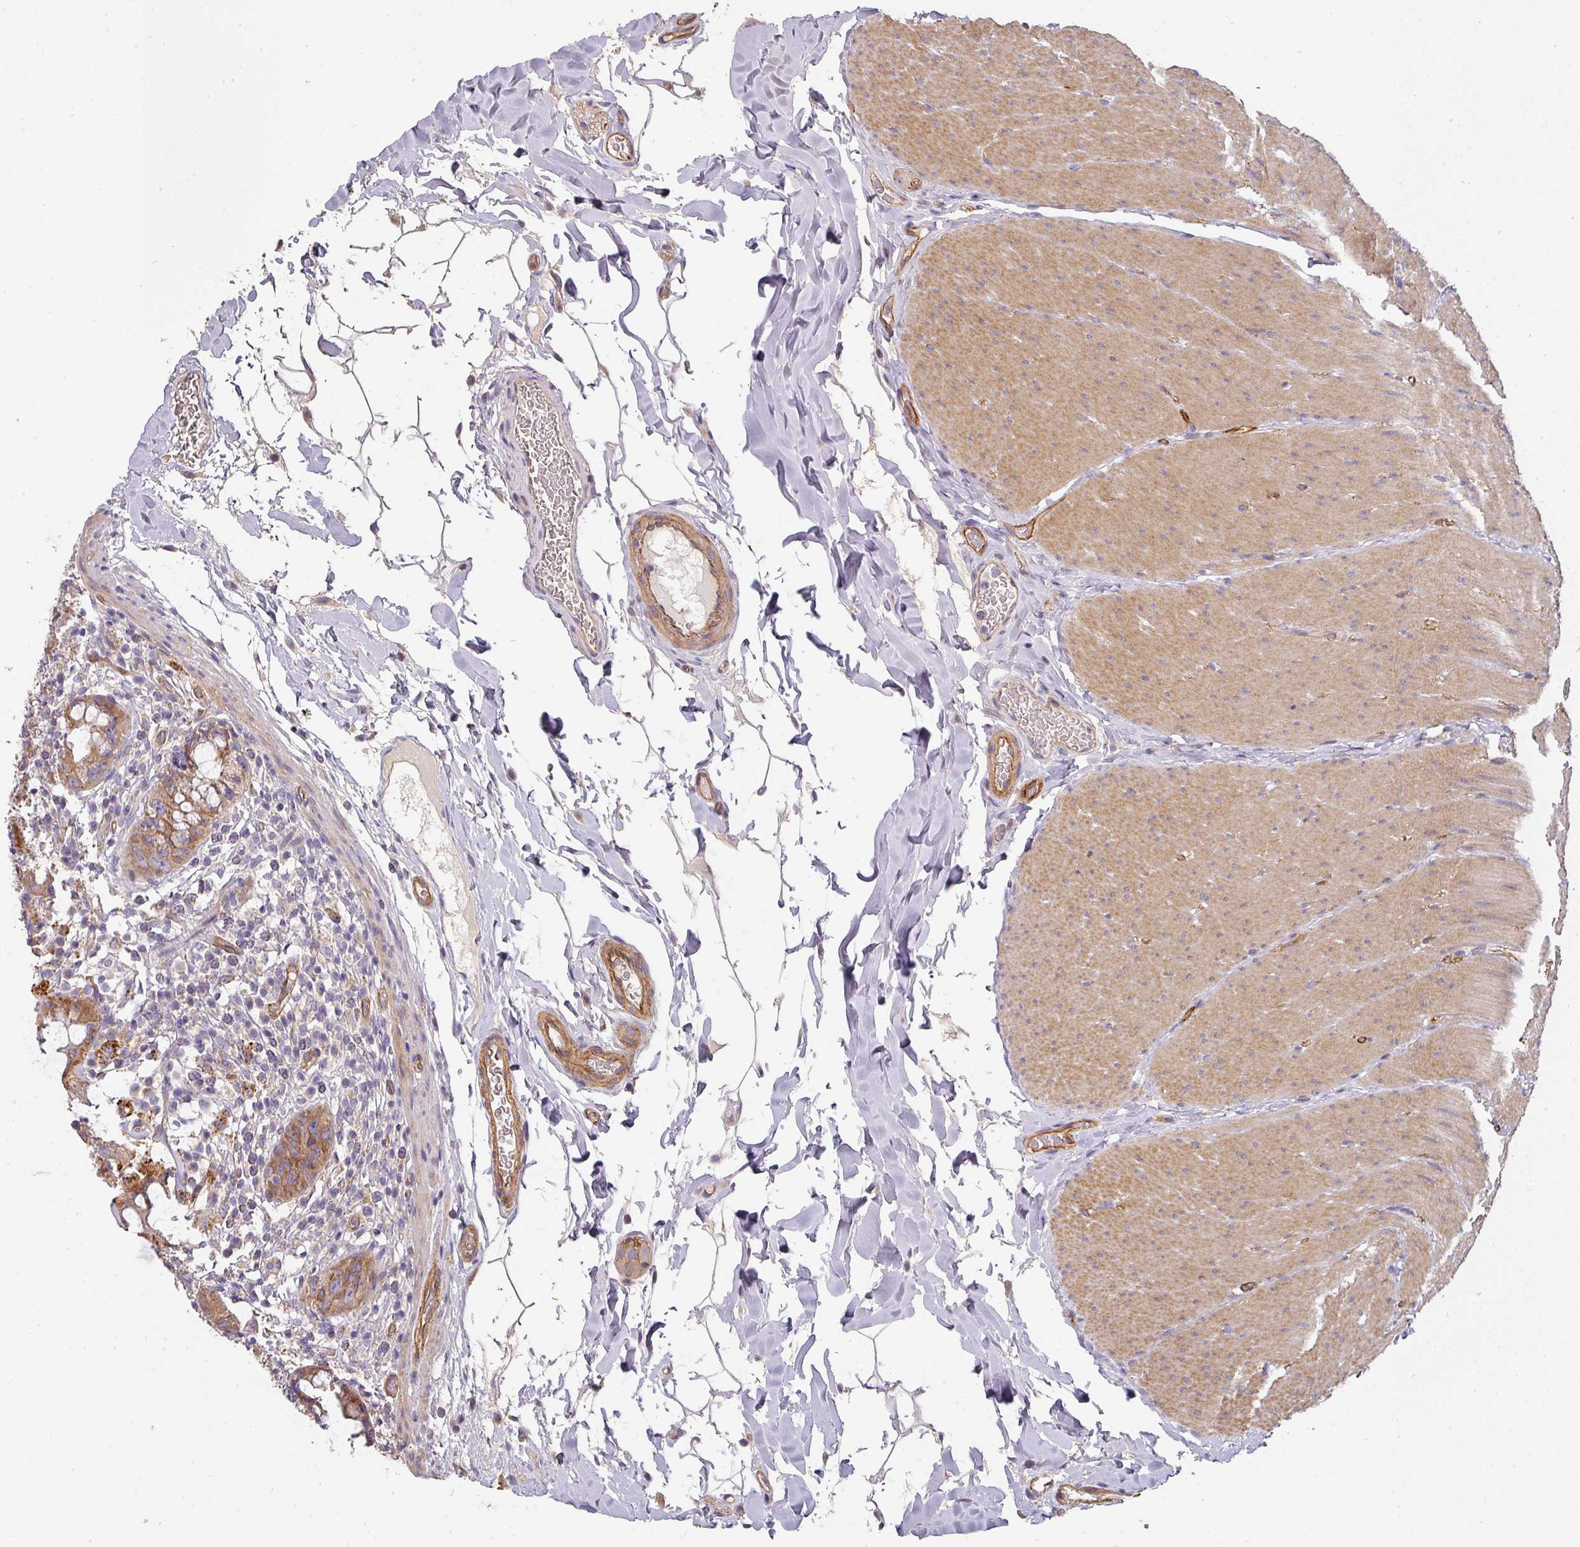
{"staining": {"intensity": "strong", "quantity": ">75%", "location": "cytoplasmic/membranous"}, "tissue": "rectum", "cell_type": "Glandular cells", "image_type": "normal", "snomed": [{"axis": "morphology", "description": "Normal tissue, NOS"}, {"axis": "topography", "description": "Rectum"}], "caption": "The histopathology image demonstrates staining of benign rectum, revealing strong cytoplasmic/membranous protein expression (brown color) within glandular cells. (IHC, brightfield microscopy, high magnification).", "gene": "PCDH1", "patient": {"sex": "female", "age": 57}}